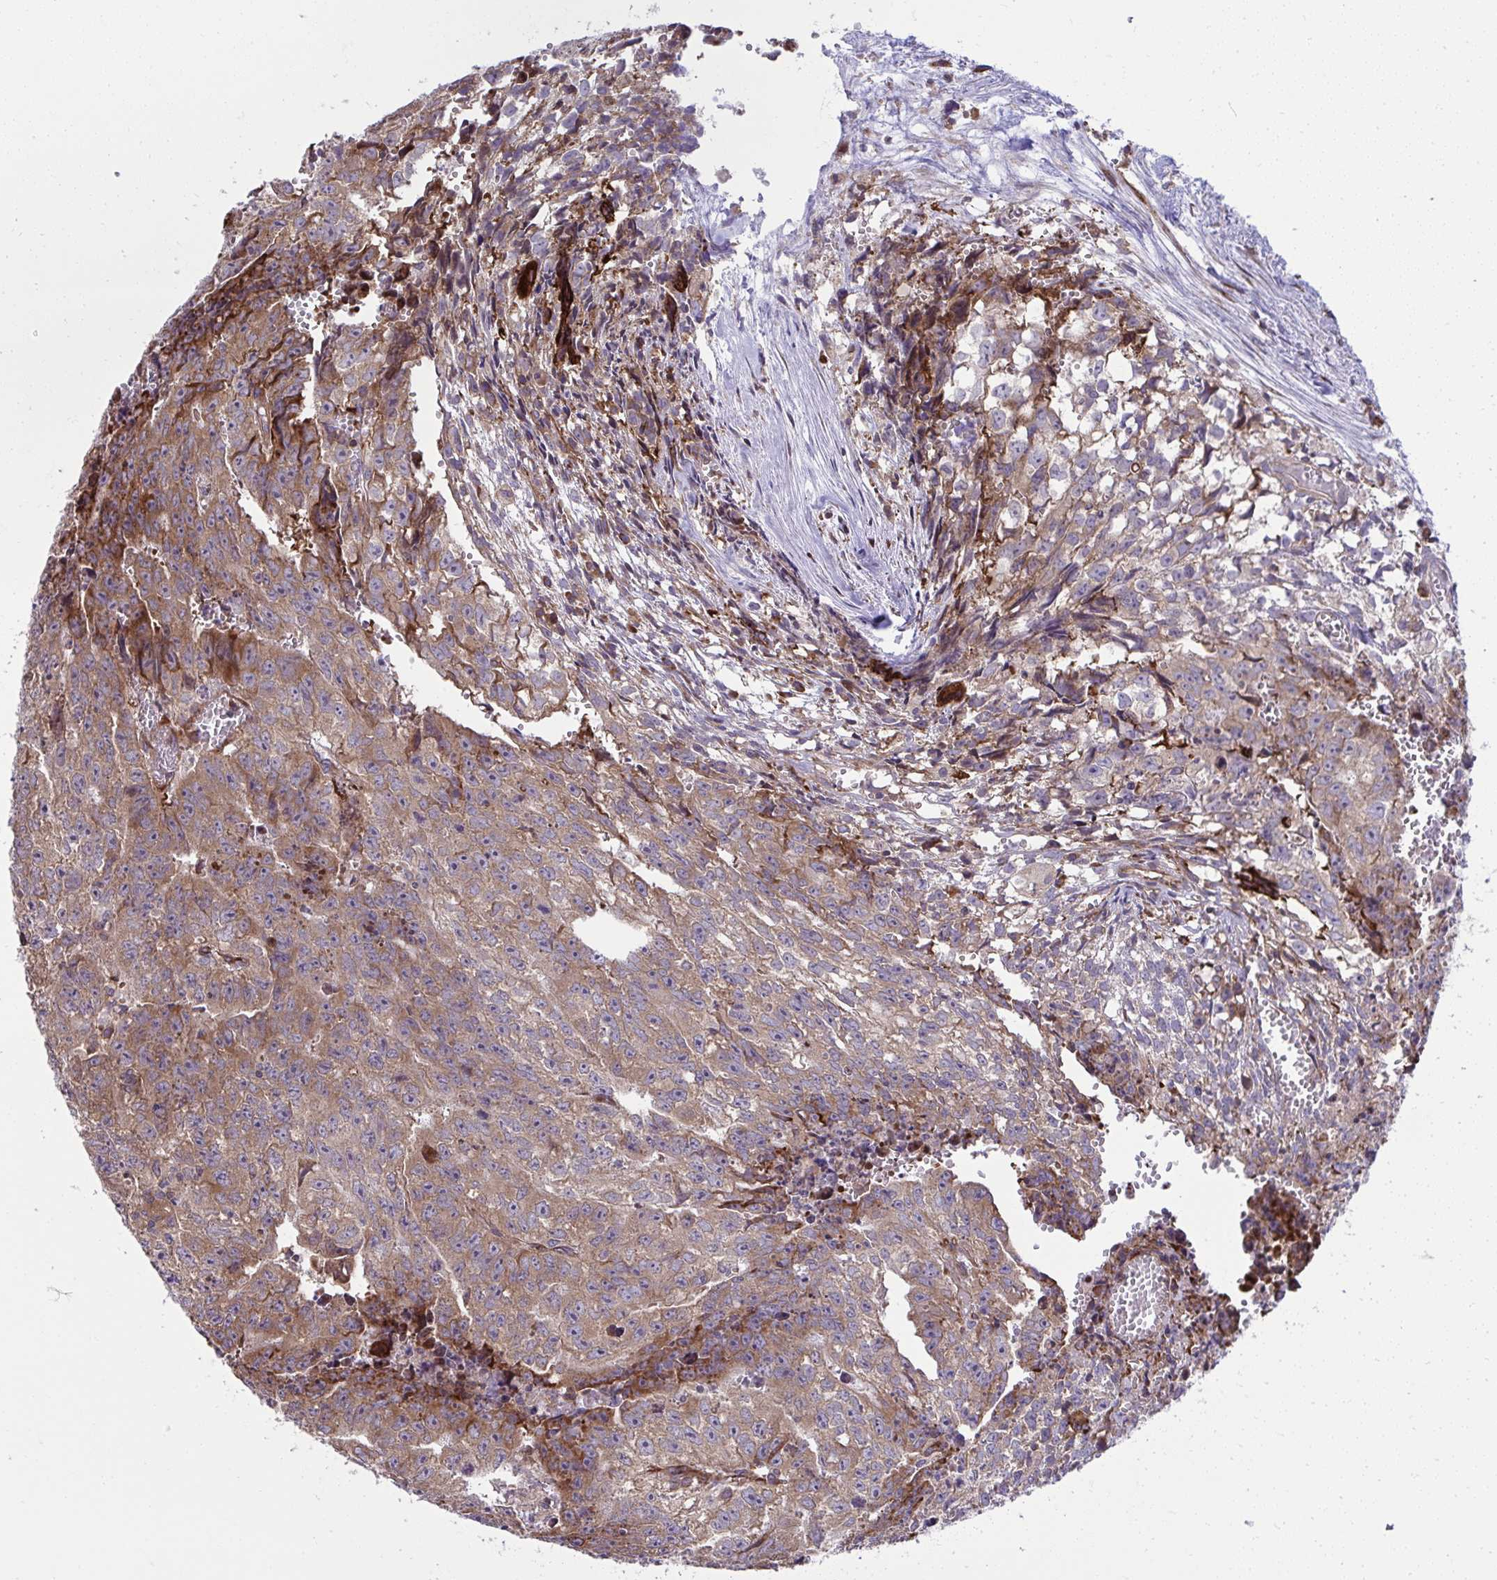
{"staining": {"intensity": "weak", "quantity": ">75%", "location": "cytoplasmic/membranous"}, "tissue": "testis cancer", "cell_type": "Tumor cells", "image_type": "cancer", "snomed": [{"axis": "morphology", "description": "Carcinoma, Embryonal, NOS"}, {"axis": "morphology", "description": "Teratoma, malignant, NOS"}, {"axis": "topography", "description": "Testis"}], "caption": "Tumor cells reveal low levels of weak cytoplasmic/membranous staining in approximately >75% of cells in embryonal carcinoma (testis).", "gene": "NMNAT3", "patient": {"sex": "male", "age": 24}}